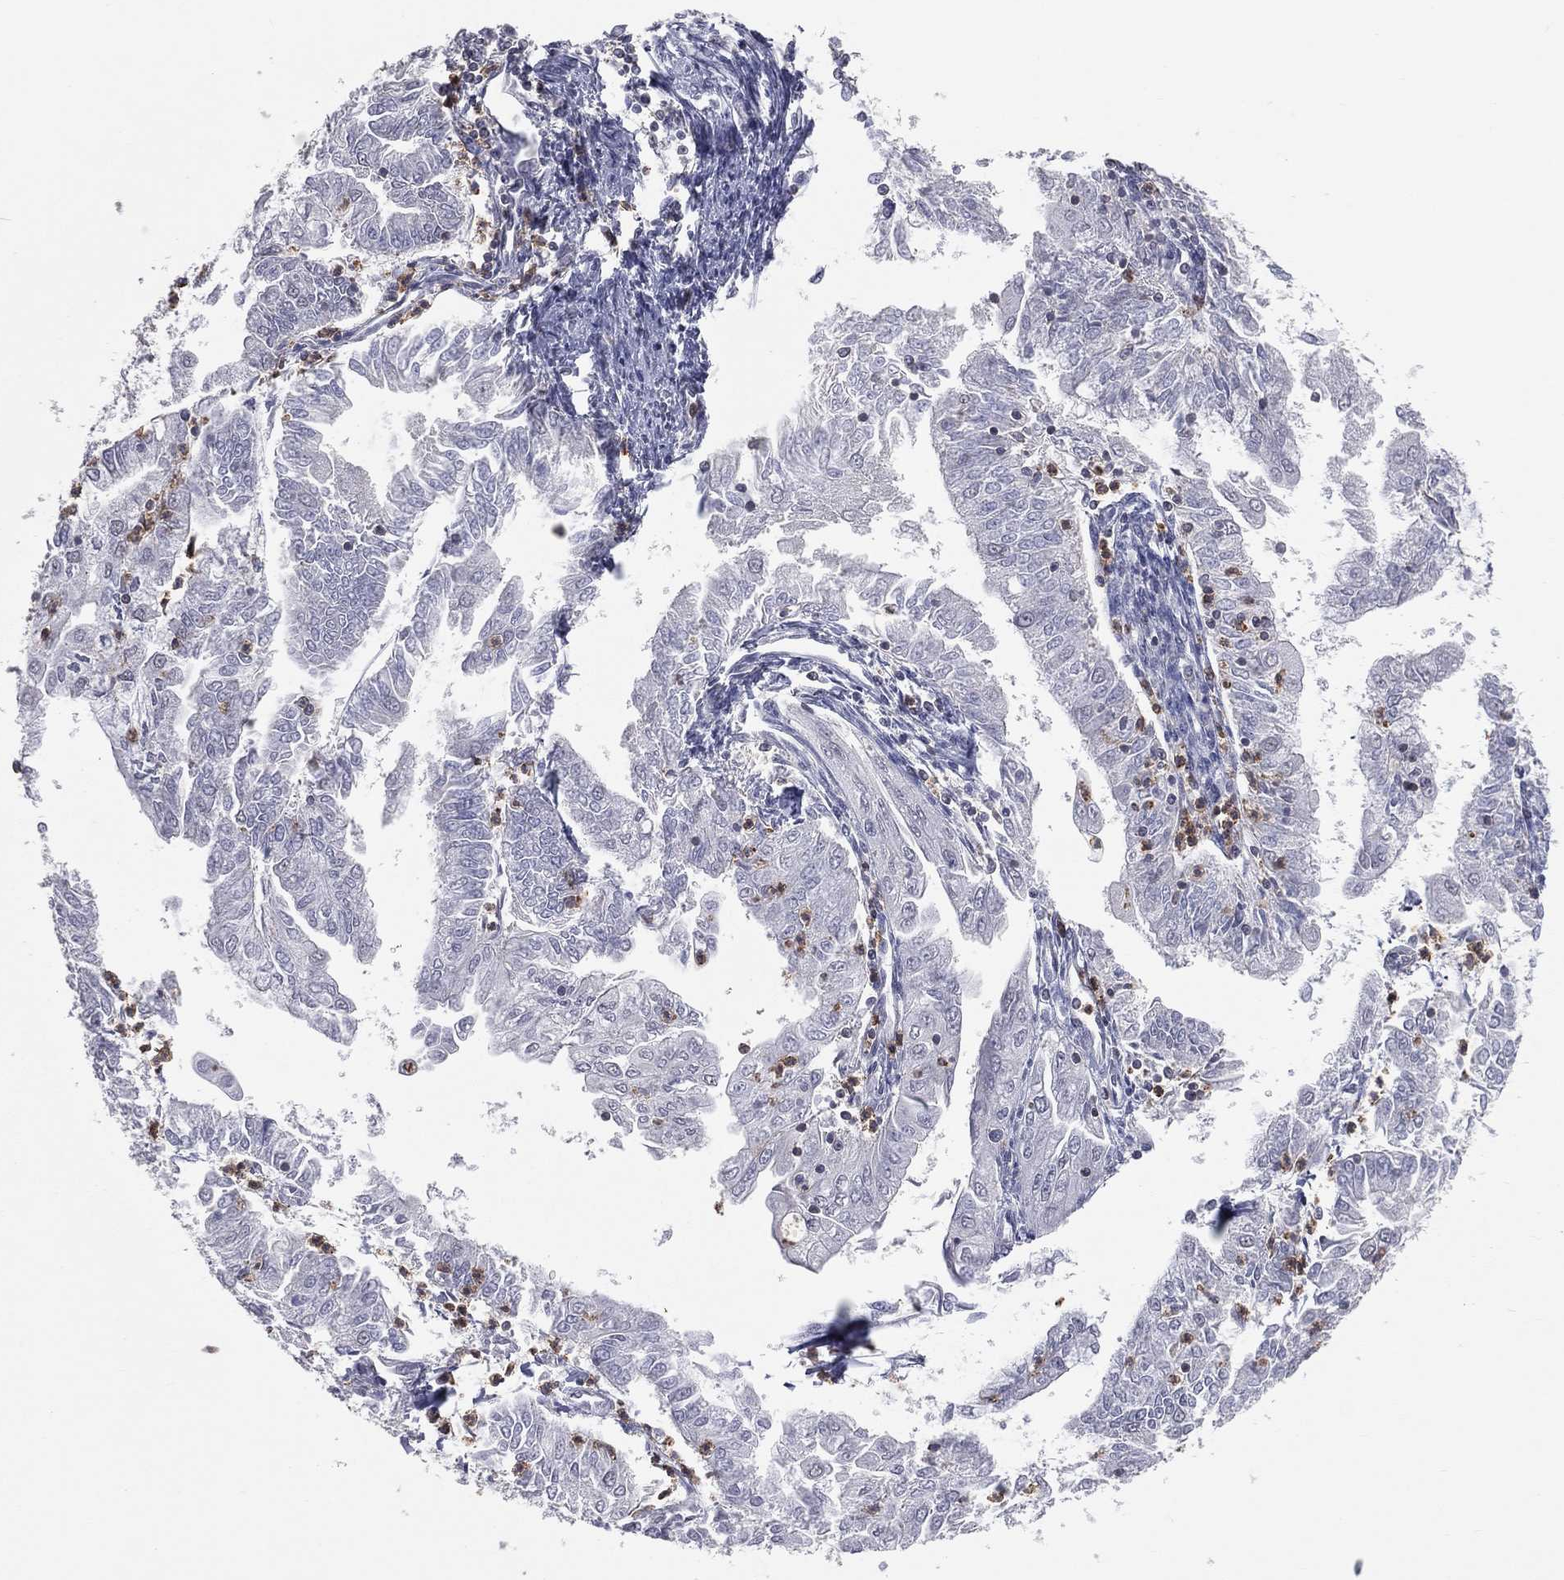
{"staining": {"intensity": "negative", "quantity": "none", "location": "none"}, "tissue": "endometrial cancer", "cell_type": "Tumor cells", "image_type": "cancer", "snomed": [{"axis": "morphology", "description": "Adenocarcinoma, NOS"}, {"axis": "topography", "description": "Endometrium"}], "caption": "Immunohistochemical staining of human endometrial adenocarcinoma displays no significant positivity in tumor cells.", "gene": "PSTPIP1", "patient": {"sex": "female", "age": 56}}